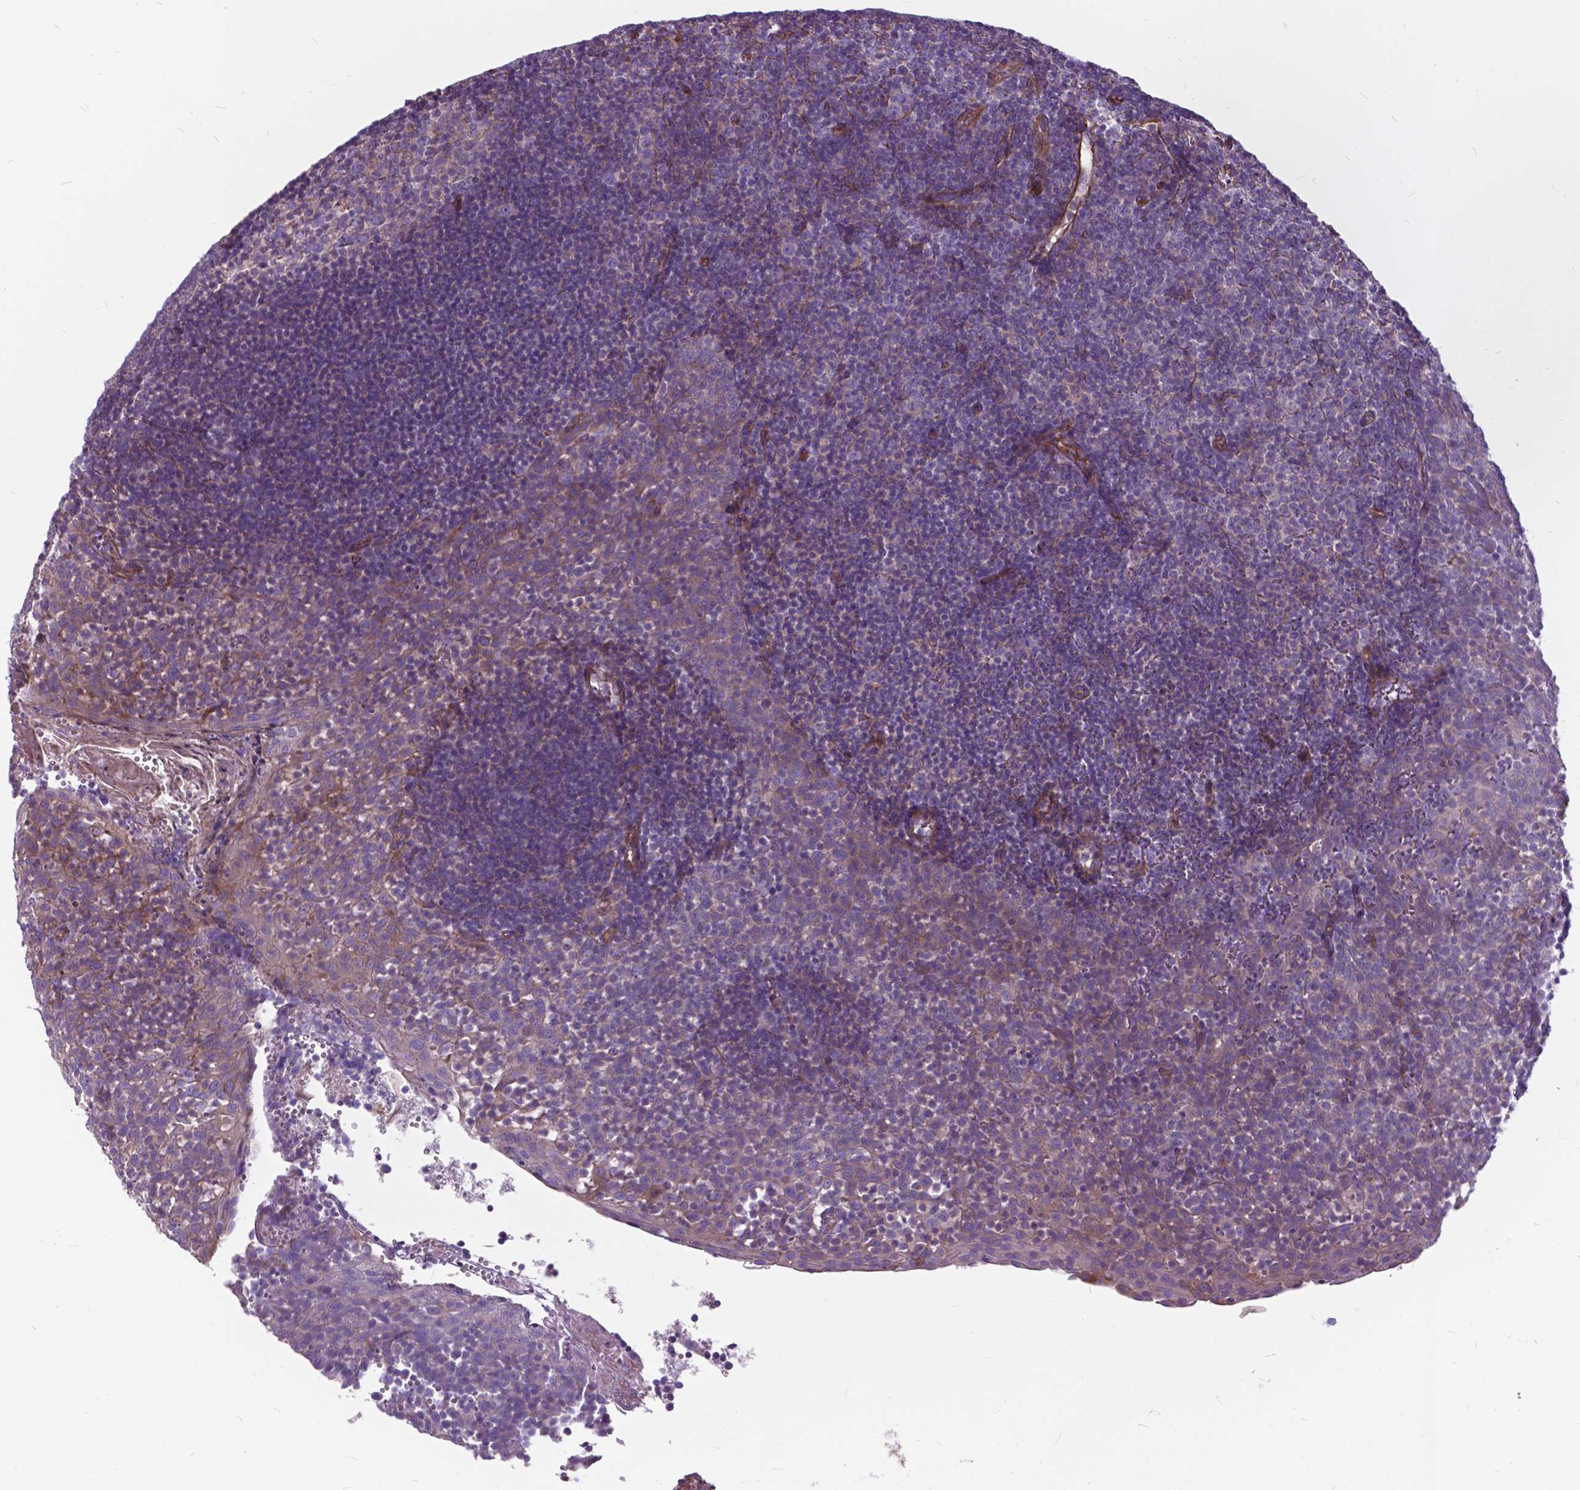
{"staining": {"intensity": "weak", "quantity": "<25%", "location": "cytoplasmic/membranous"}, "tissue": "lymph node", "cell_type": "Germinal center cells", "image_type": "normal", "snomed": [{"axis": "morphology", "description": "Normal tissue, NOS"}, {"axis": "topography", "description": "Lymph node"}], "caption": "The histopathology image exhibits no staining of germinal center cells in benign lymph node.", "gene": "FLT4", "patient": {"sex": "female", "age": 21}}